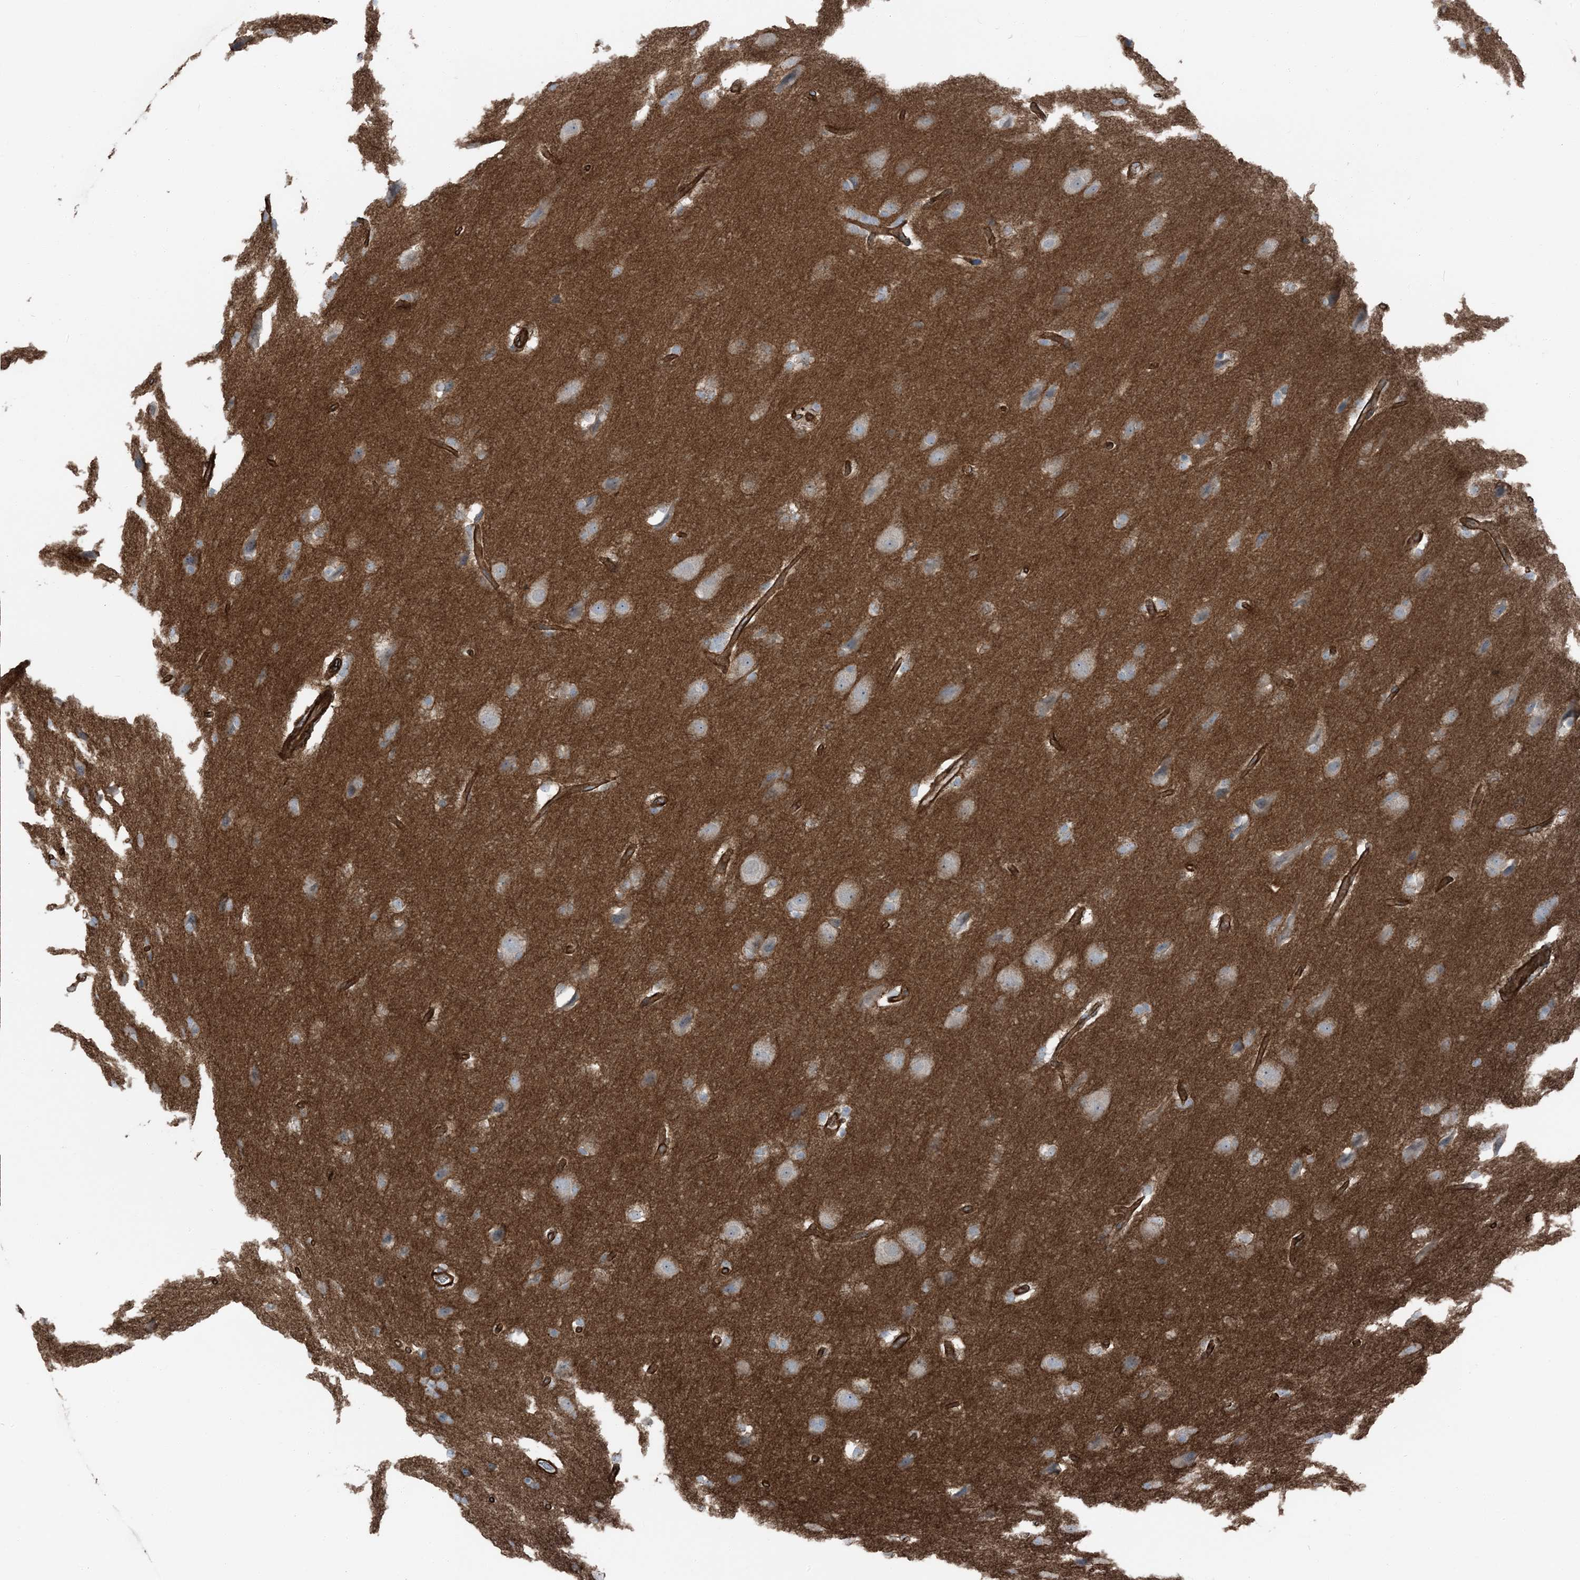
{"staining": {"intensity": "weak", "quantity": "<25%", "location": "cytoplasmic/membranous"}, "tissue": "glioma", "cell_type": "Tumor cells", "image_type": "cancer", "snomed": [{"axis": "morphology", "description": "Glioma, malignant, Low grade"}, {"axis": "topography", "description": "Brain"}], "caption": "Immunohistochemistry (IHC) histopathology image of low-grade glioma (malignant) stained for a protein (brown), which shows no expression in tumor cells.", "gene": "ZFP90", "patient": {"sex": "female", "age": 37}}